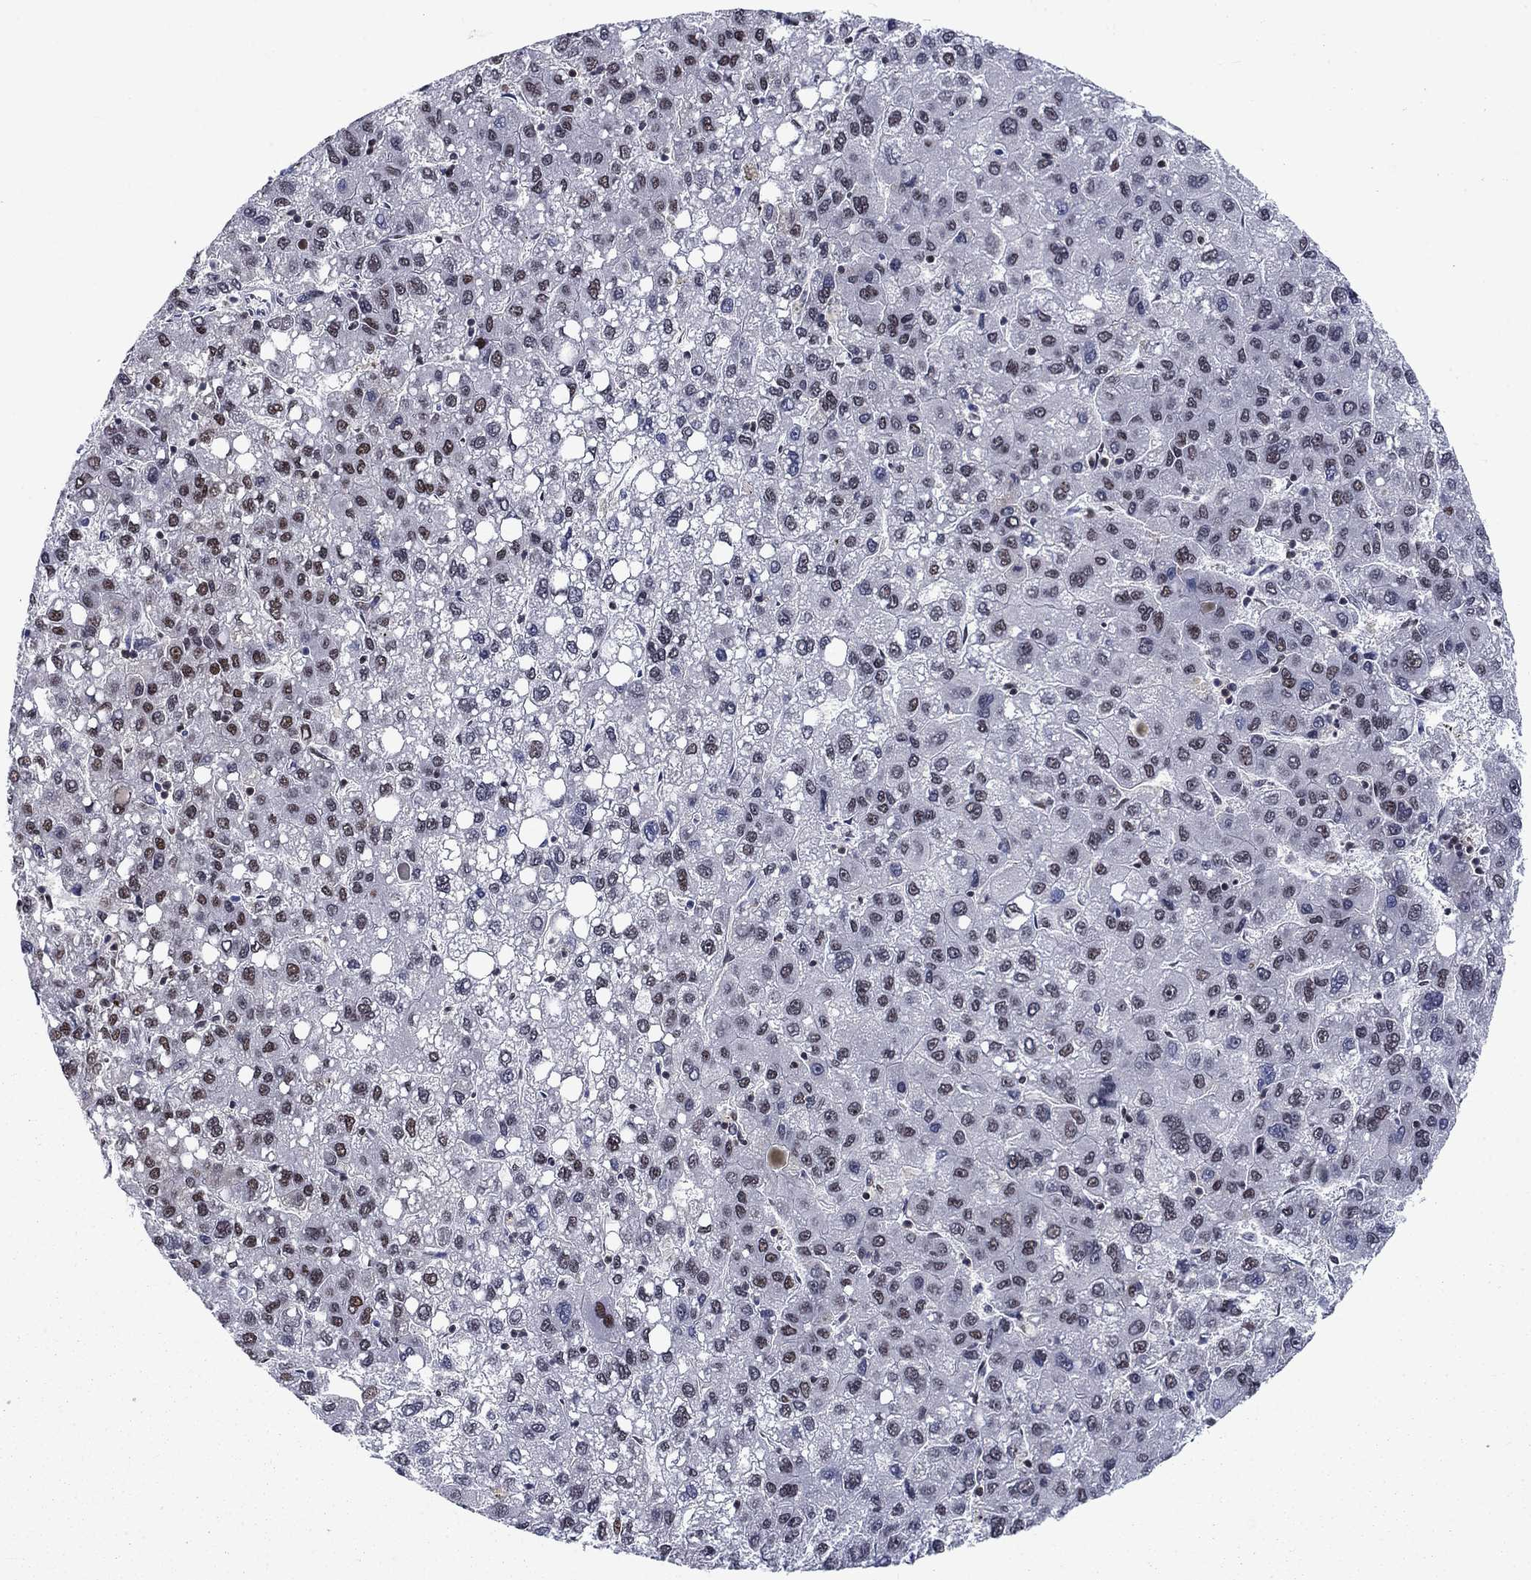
{"staining": {"intensity": "strong", "quantity": "<25%", "location": "nuclear"}, "tissue": "liver cancer", "cell_type": "Tumor cells", "image_type": "cancer", "snomed": [{"axis": "morphology", "description": "Carcinoma, Hepatocellular, NOS"}, {"axis": "topography", "description": "Liver"}], "caption": "A brown stain highlights strong nuclear expression of a protein in human liver hepatocellular carcinoma tumor cells. (brown staining indicates protein expression, while blue staining denotes nuclei).", "gene": "RPRD1B", "patient": {"sex": "female", "age": 82}}